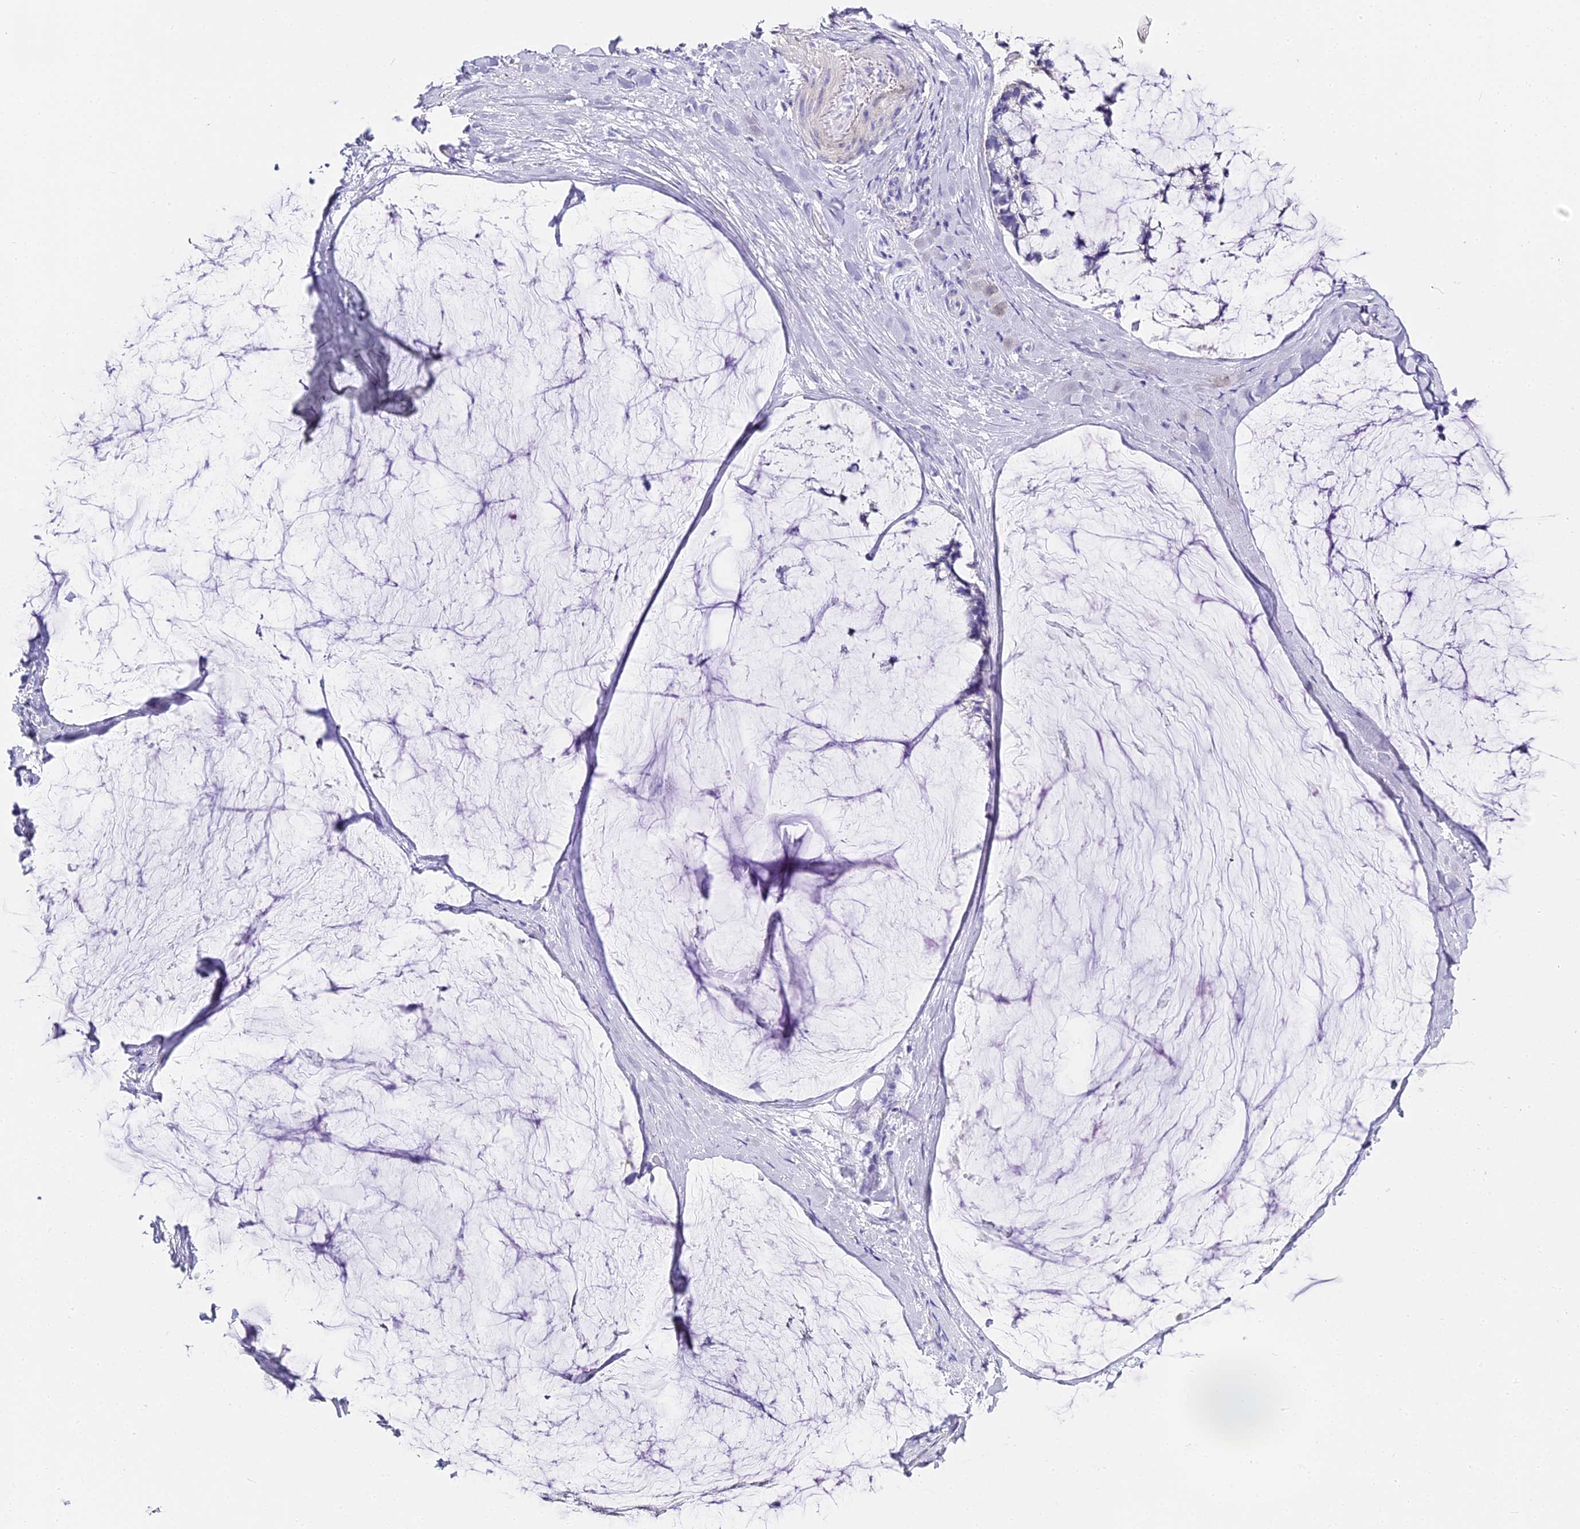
{"staining": {"intensity": "negative", "quantity": "none", "location": "none"}, "tissue": "ovarian cancer", "cell_type": "Tumor cells", "image_type": "cancer", "snomed": [{"axis": "morphology", "description": "Cystadenocarcinoma, mucinous, NOS"}, {"axis": "topography", "description": "Ovary"}], "caption": "DAB (3,3'-diaminobenzidine) immunohistochemical staining of human ovarian mucinous cystadenocarcinoma demonstrates no significant staining in tumor cells. The staining is performed using DAB brown chromogen with nuclei counter-stained in using hematoxylin.", "gene": "ABHD14A-ACY1", "patient": {"sex": "female", "age": 39}}